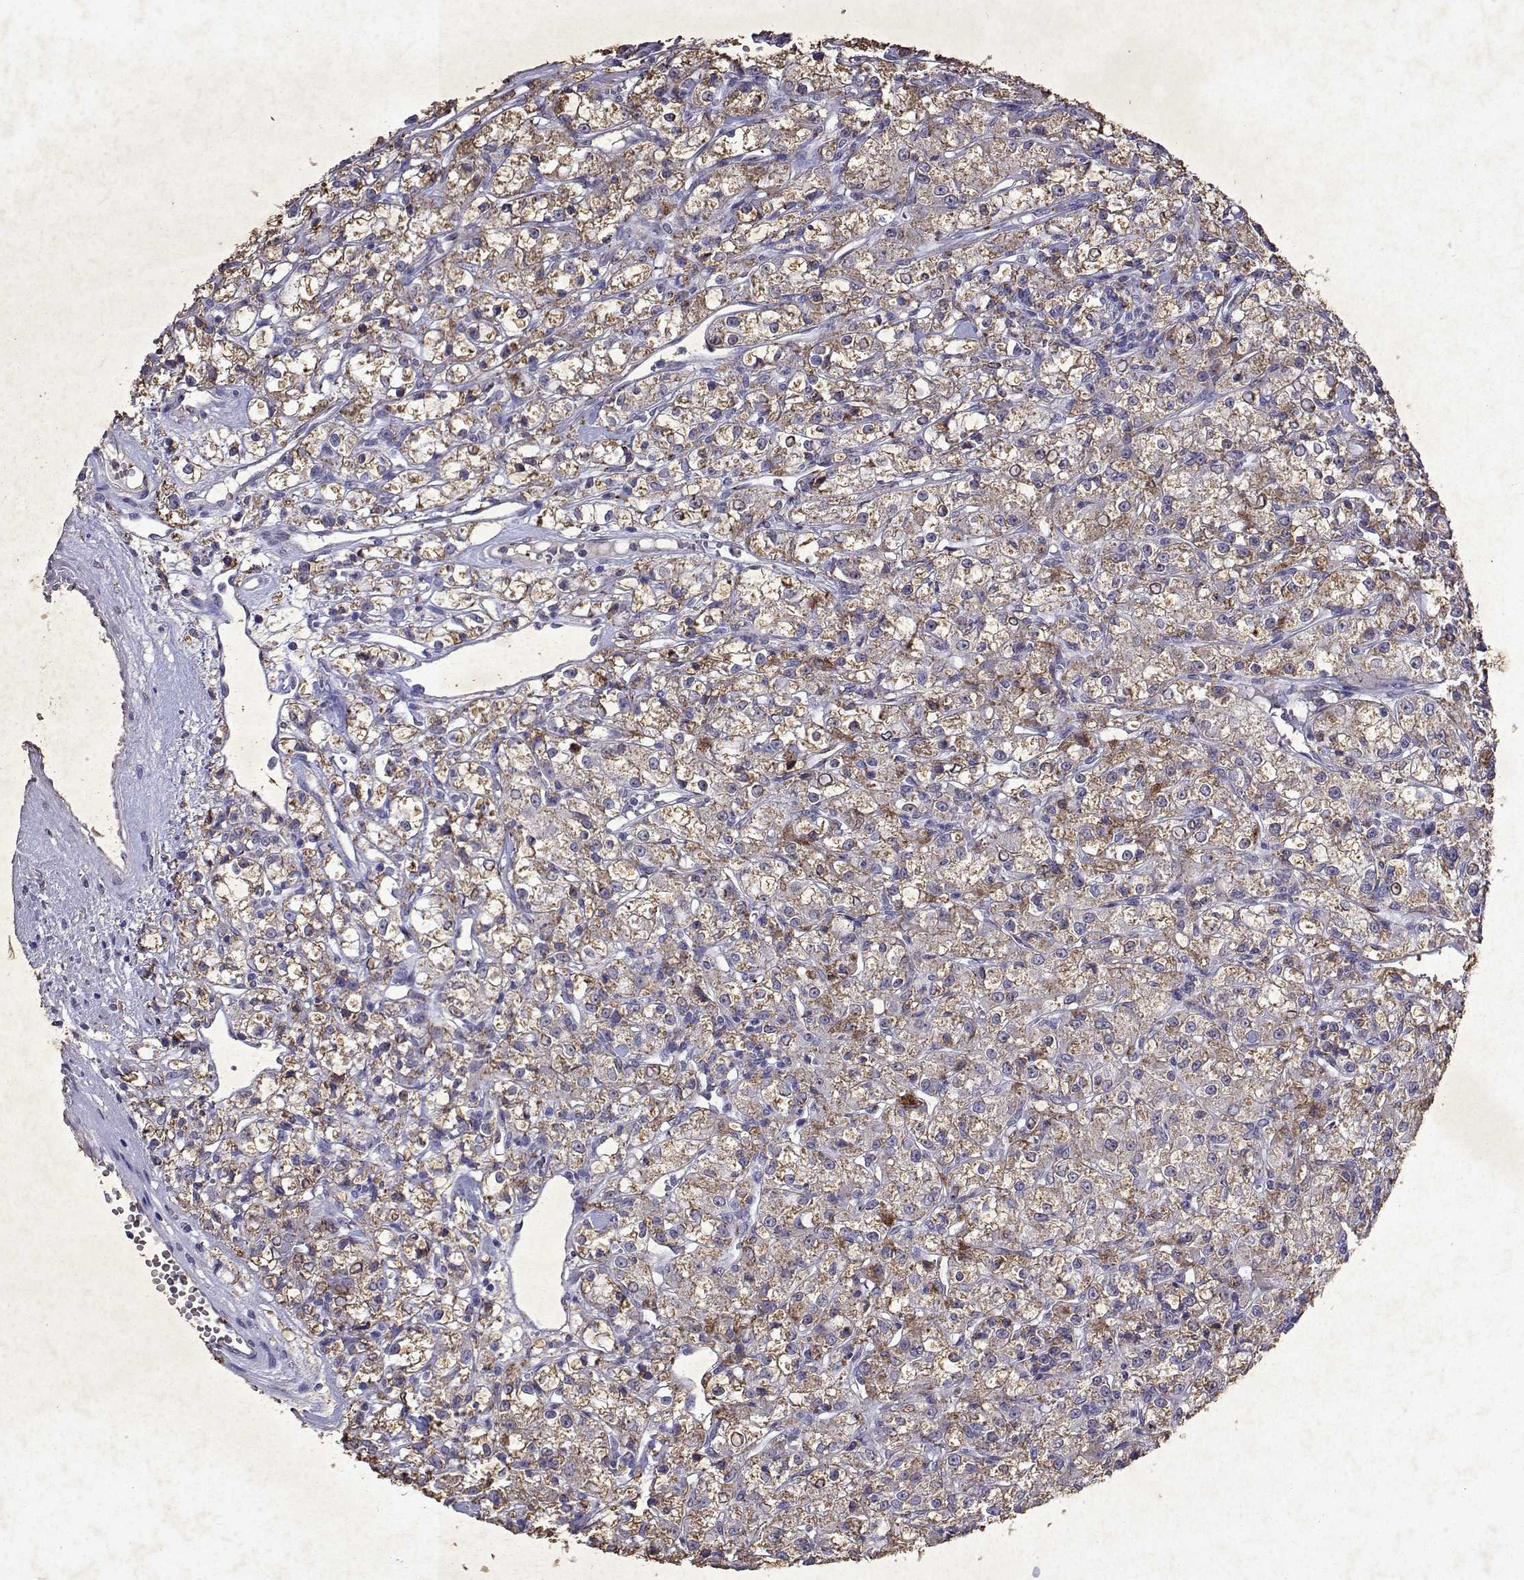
{"staining": {"intensity": "moderate", "quantity": ">75%", "location": "cytoplasmic/membranous"}, "tissue": "renal cancer", "cell_type": "Tumor cells", "image_type": "cancer", "snomed": [{"axis": "morphology", "description": "Adenocarcinoma, NOS"}, {"axis": "topography", "description": "Kidney"}], "caption": "Protein staining of renal adenocarcinoma tissue shows moderate cytoplasmic/membranous staining in about >75% of tumor cells. (IHC, brightfield microscopy, high magnification).", "gene": "DUSP28", "patient": {"sex": "female", "age": 59}}